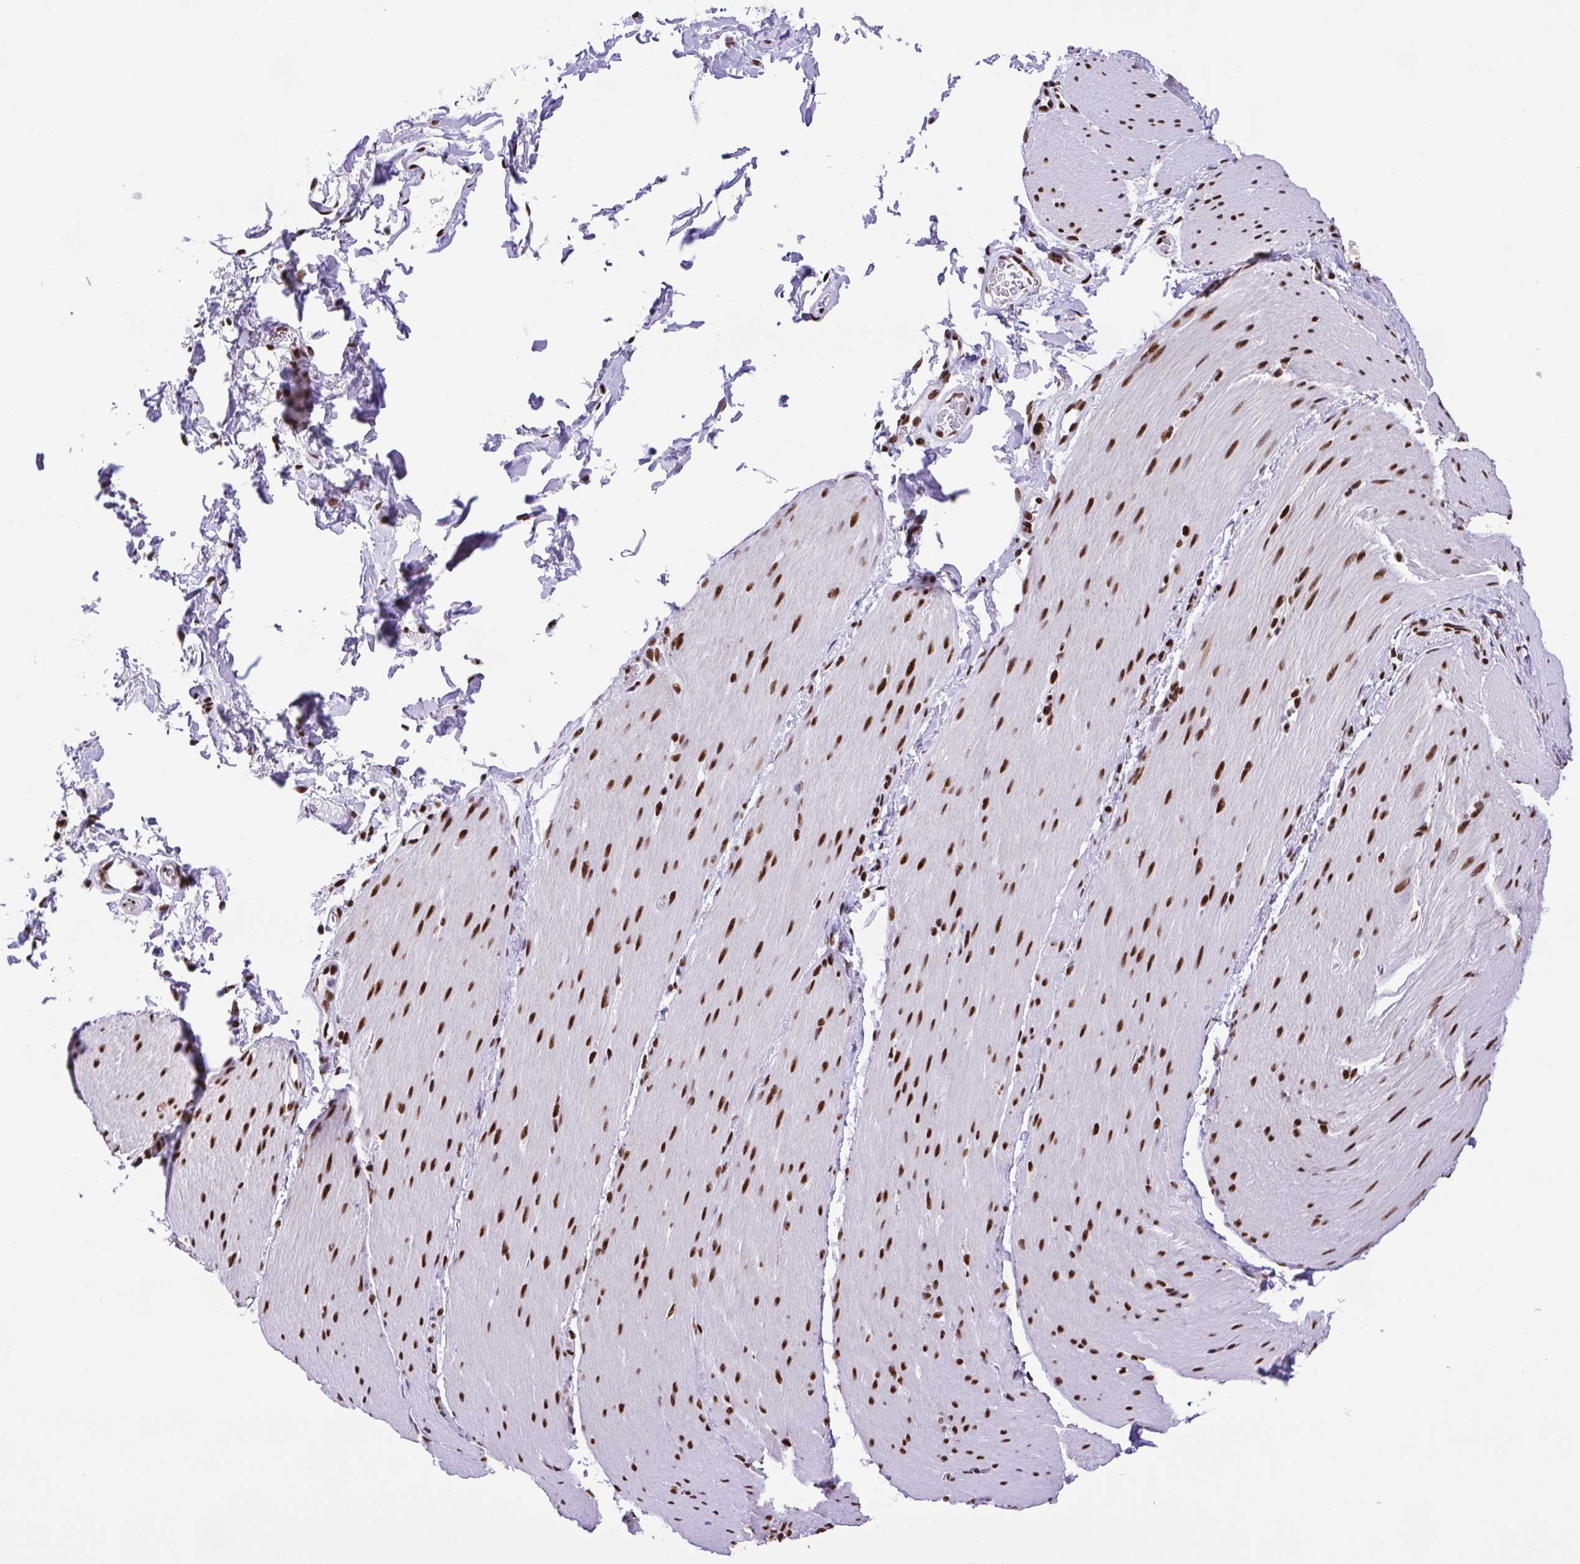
{"staining": {"intensity": "strong", "quantity": ">75%", "location": "nuclear"}, "tissue": "smooth muscle", "cell_type": "Smooth muscle cells", "image_type": "normal", "snomed": [{"axis": "morphology", "description": "Normal tissue, NOS"}, {"axis": "topography", "description": "Smooth muscle"}, {"axis": "topography", "description": "Colon"}], "caption": "Protein expression analysis of unremarkable human smooth muscle reveals strong nuclear positivity in approximately >75% of smooth muscle cells. The staining was performed using DAB (3,3'-diaminobenzidine) to visualize the protein expression in brown, while the nuclei were stained in blue with hematoxylin (Magnification: 20x).", "gene": "TRIM28", "patient": {"sex": "male", "age": 73}}